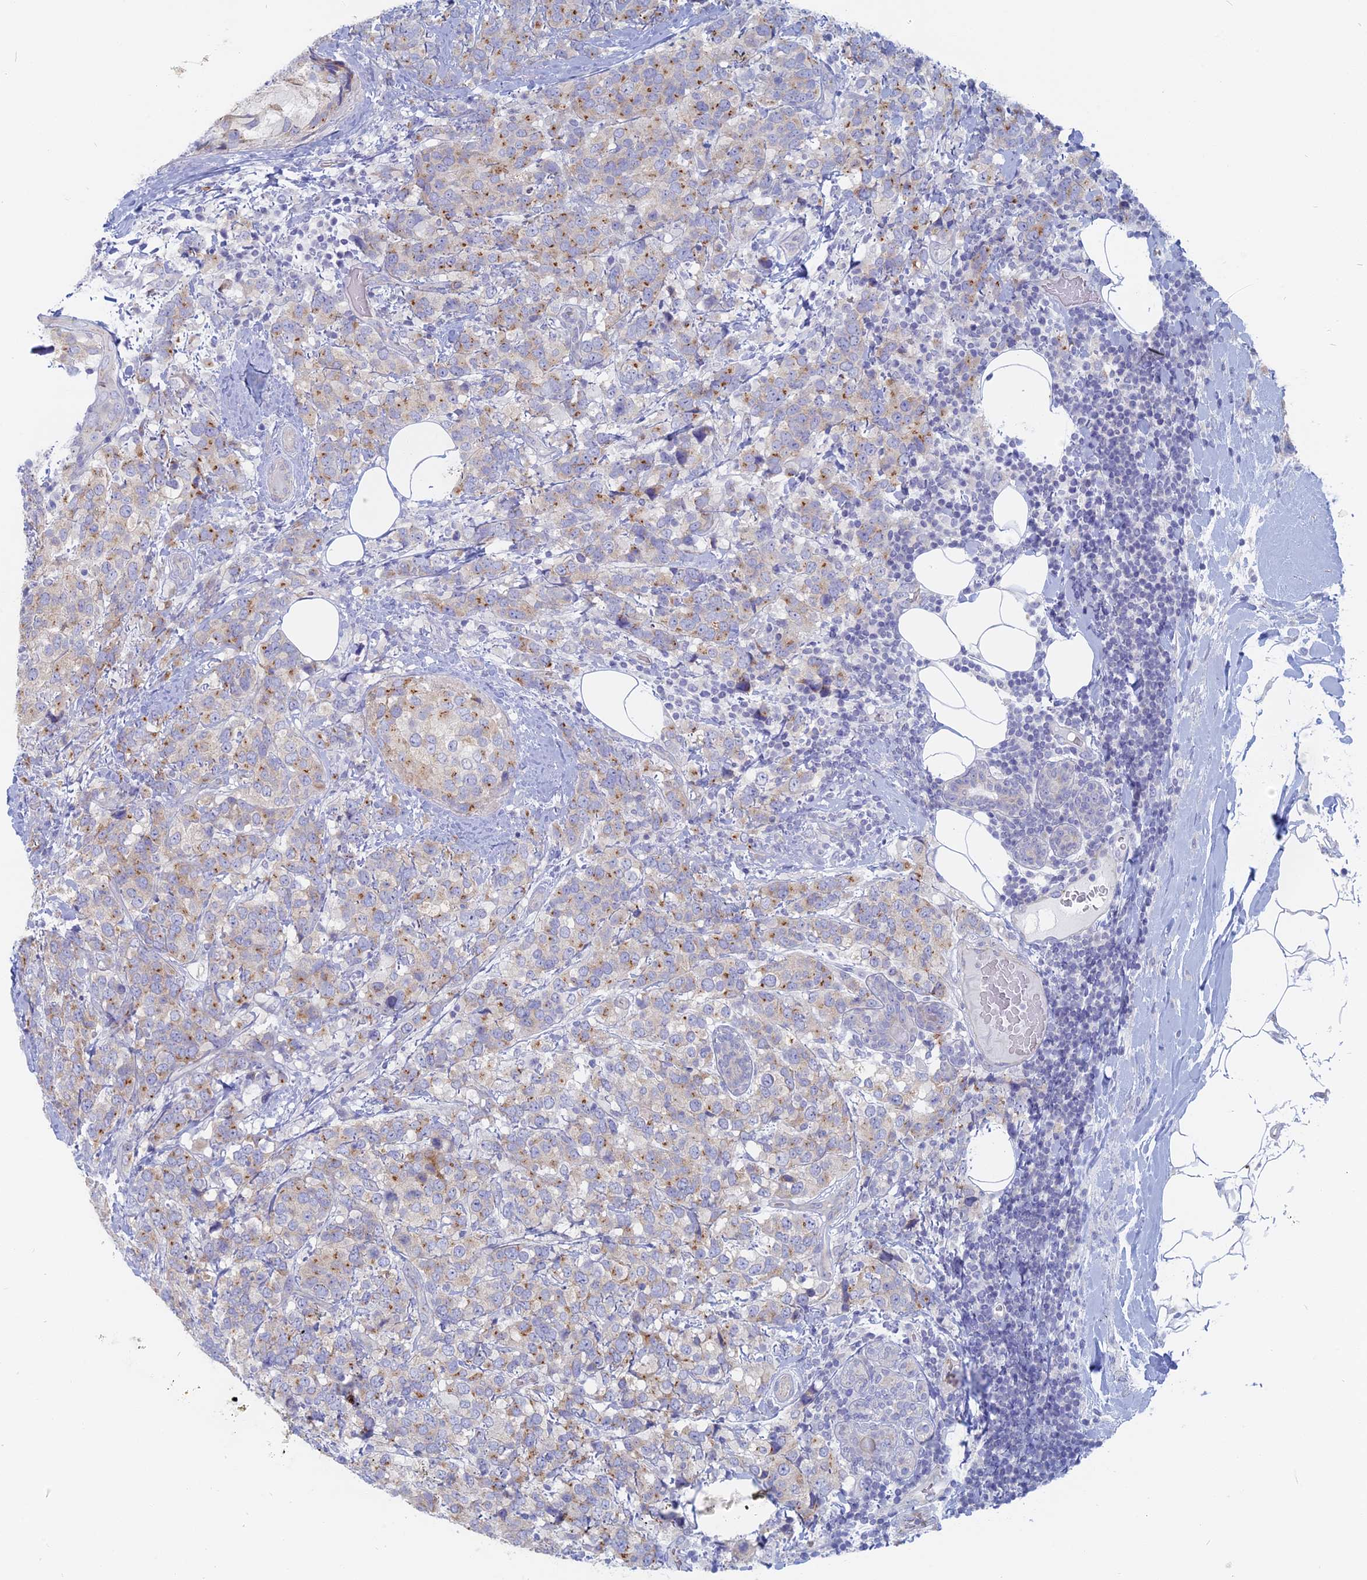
{"staining": {"intensity": "moderate", "quantity": "<25%", "location": "cytoplasmic/membranous"}, "tissue": "breast cancer", "cell_type": "Tumor cells", "image_type": "cancer", "snomed": [{"axis": "morphology", "description": "Lobular carcinoma"}, {"axis": "topography", "description": "Breast"}], "caption": "Immunohistochemistry micrograph of neoplastic tissue: breast lobular carcinoma stained using immunohistochemistry (IHC) reveals low levels of moderate protein expression localized specifically in the cytoplasmic/membranous of tumor cells, appearing as a cytoplasmic/membranous brown color.", "gene": "TBC1D30", "patient": {"sex": "female", "age": 59}}